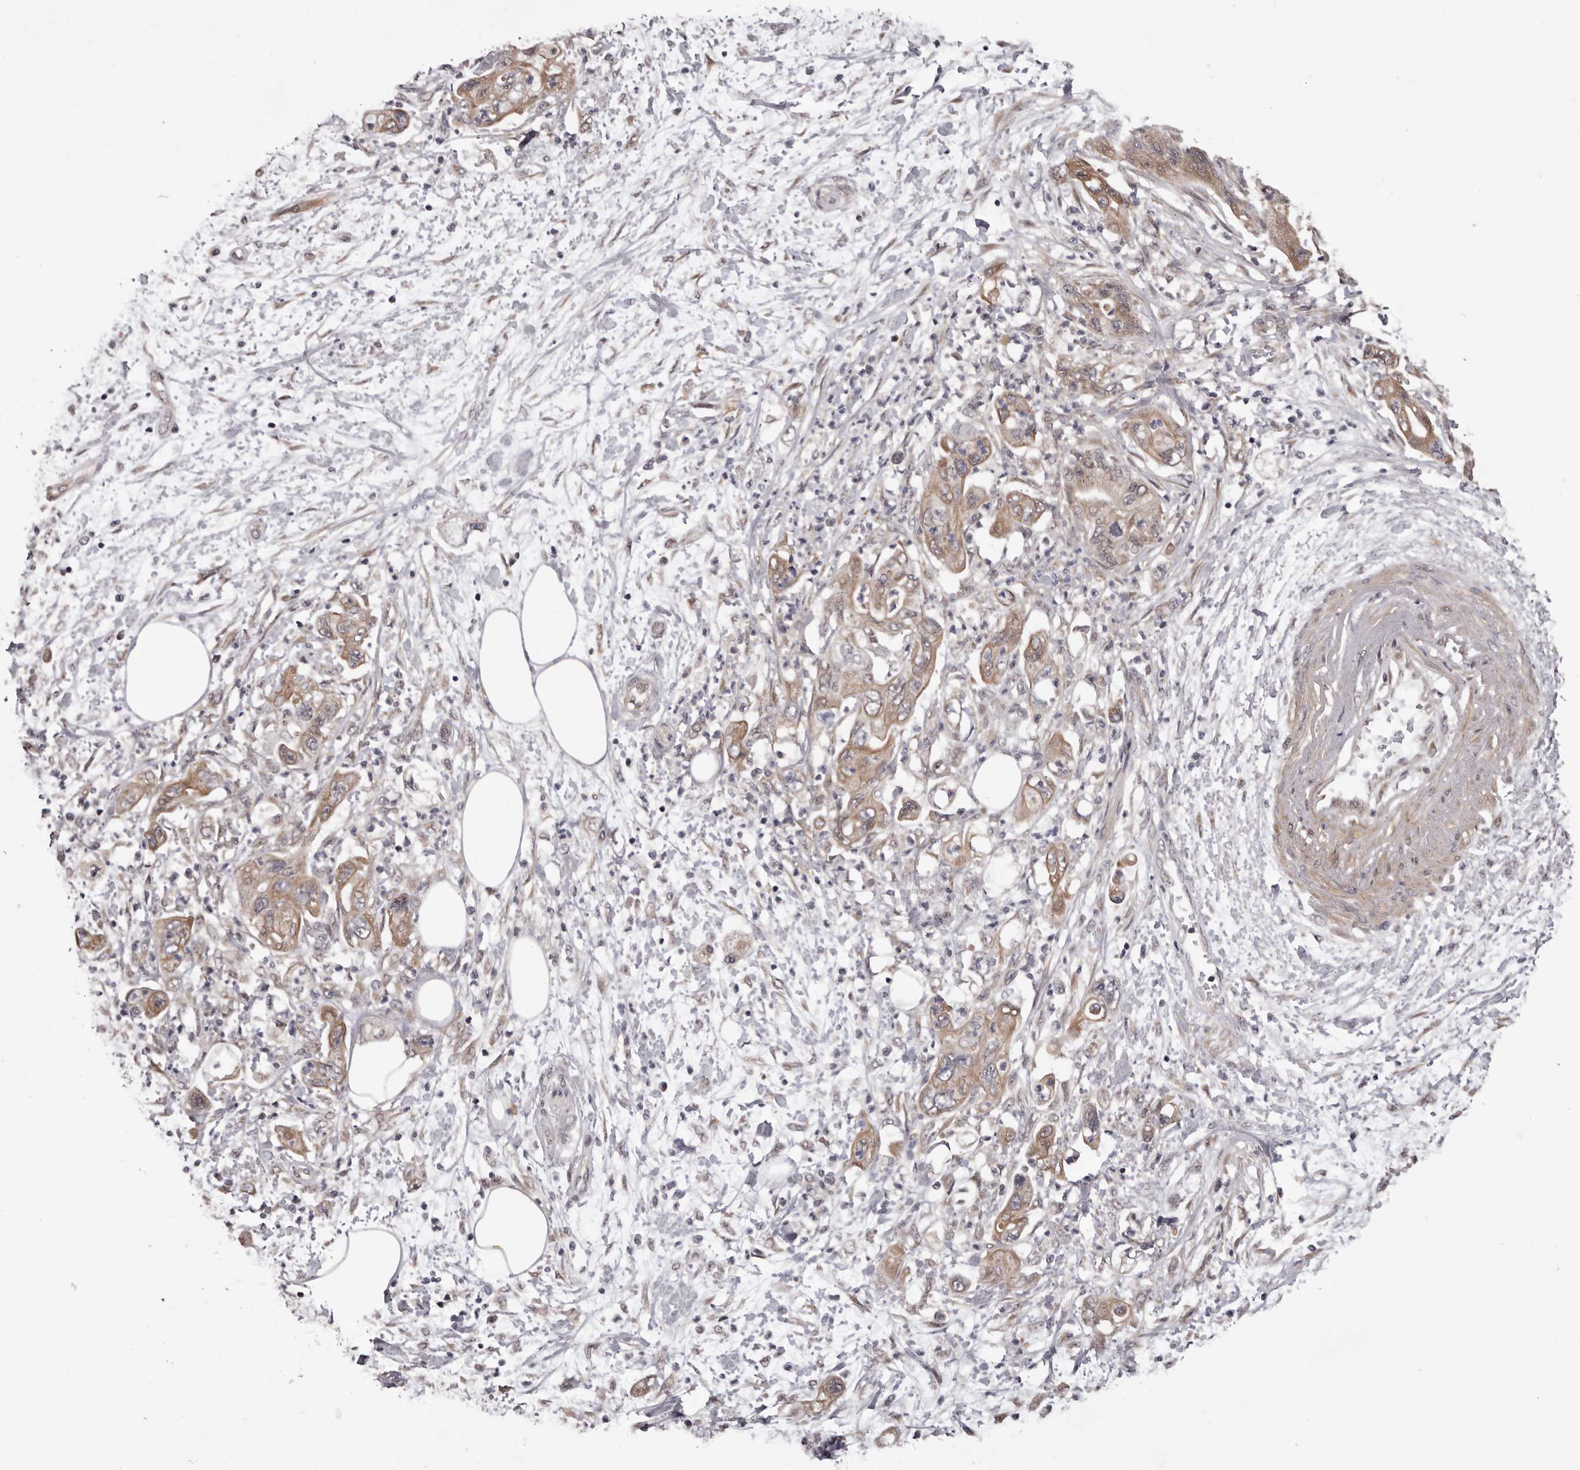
{"staining": {"intensity": "moderate", "quantity": ">75%", "location": "cytoplasmic/membranous"}, "tissue": "pancreatic cancer", "cell_type": "Tumor cells", "image_type": "cancer", "snomed": [{"axis": "morphology", "description": "Adenocarcinoma, NOS"}, {"axis": "topography", "description": "Pancreas"}], "caption": "DAB (3,3'-diaminobenzidine) immunohistochemical staining of pancreatic cancer (adenocarcinoma) displays moderate cytoplasmic/membranous protein staining in about >75% of tumor cells.", "gene": "CELF3", "patient": {"sex": "female", "age": 73}}